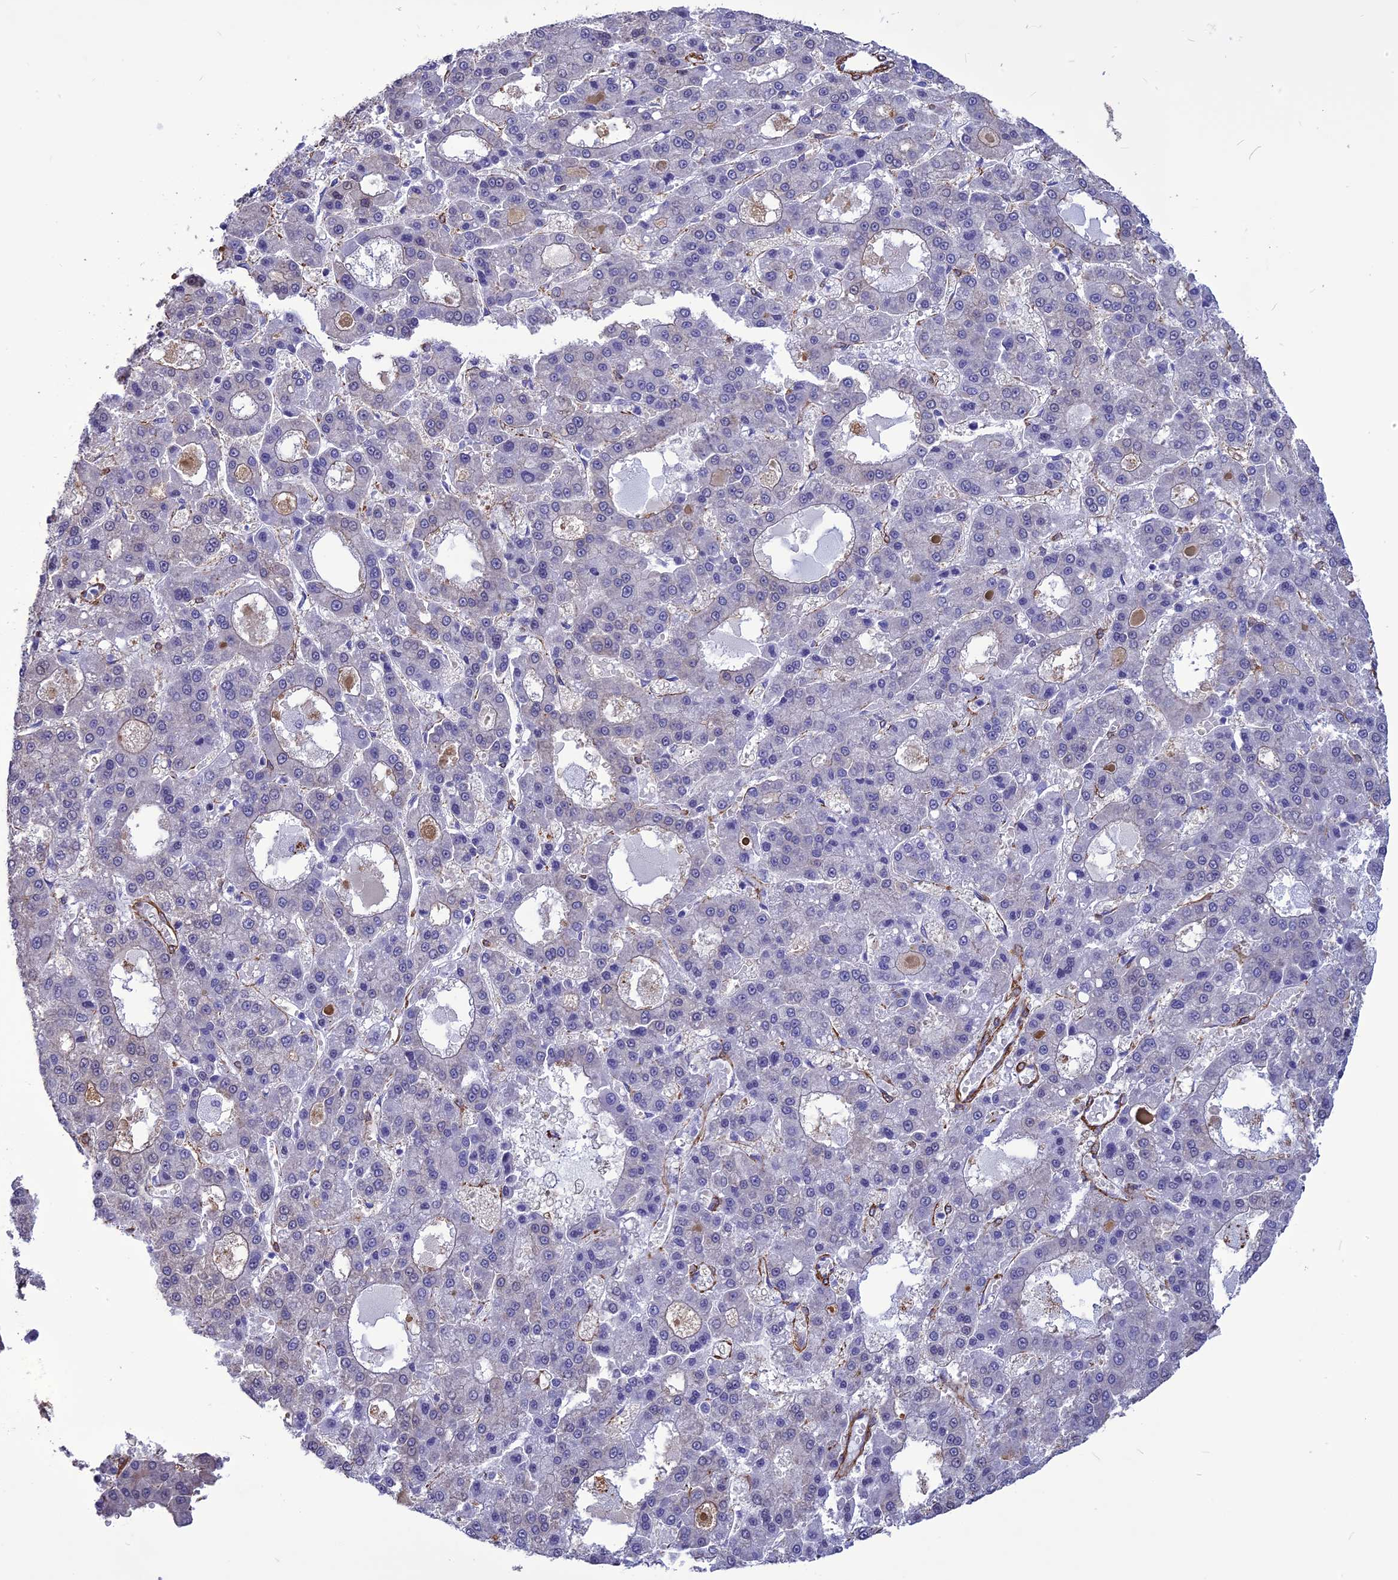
{"staining": {"intensity": "negative", "quantity": "none", "location": "none"}, "tissue": "liver cancer", "cell_type": "Tumor cells", "image_type": "cancer", "snomed": [{"axis": "morphology", "description": "Carcinoma, Hepatocellular, NOS"}, {"axis": "topography", "description": "Liver"}], "caption": "Immunohistochemistry histopathology image of neoplastic tissue: hepatocellular carcinoma (liver) stained with DAB exhibits no significant protein expression in tumor cells.", "gene": "NKD1", "patient": {"sex": "male", "age": 70}}